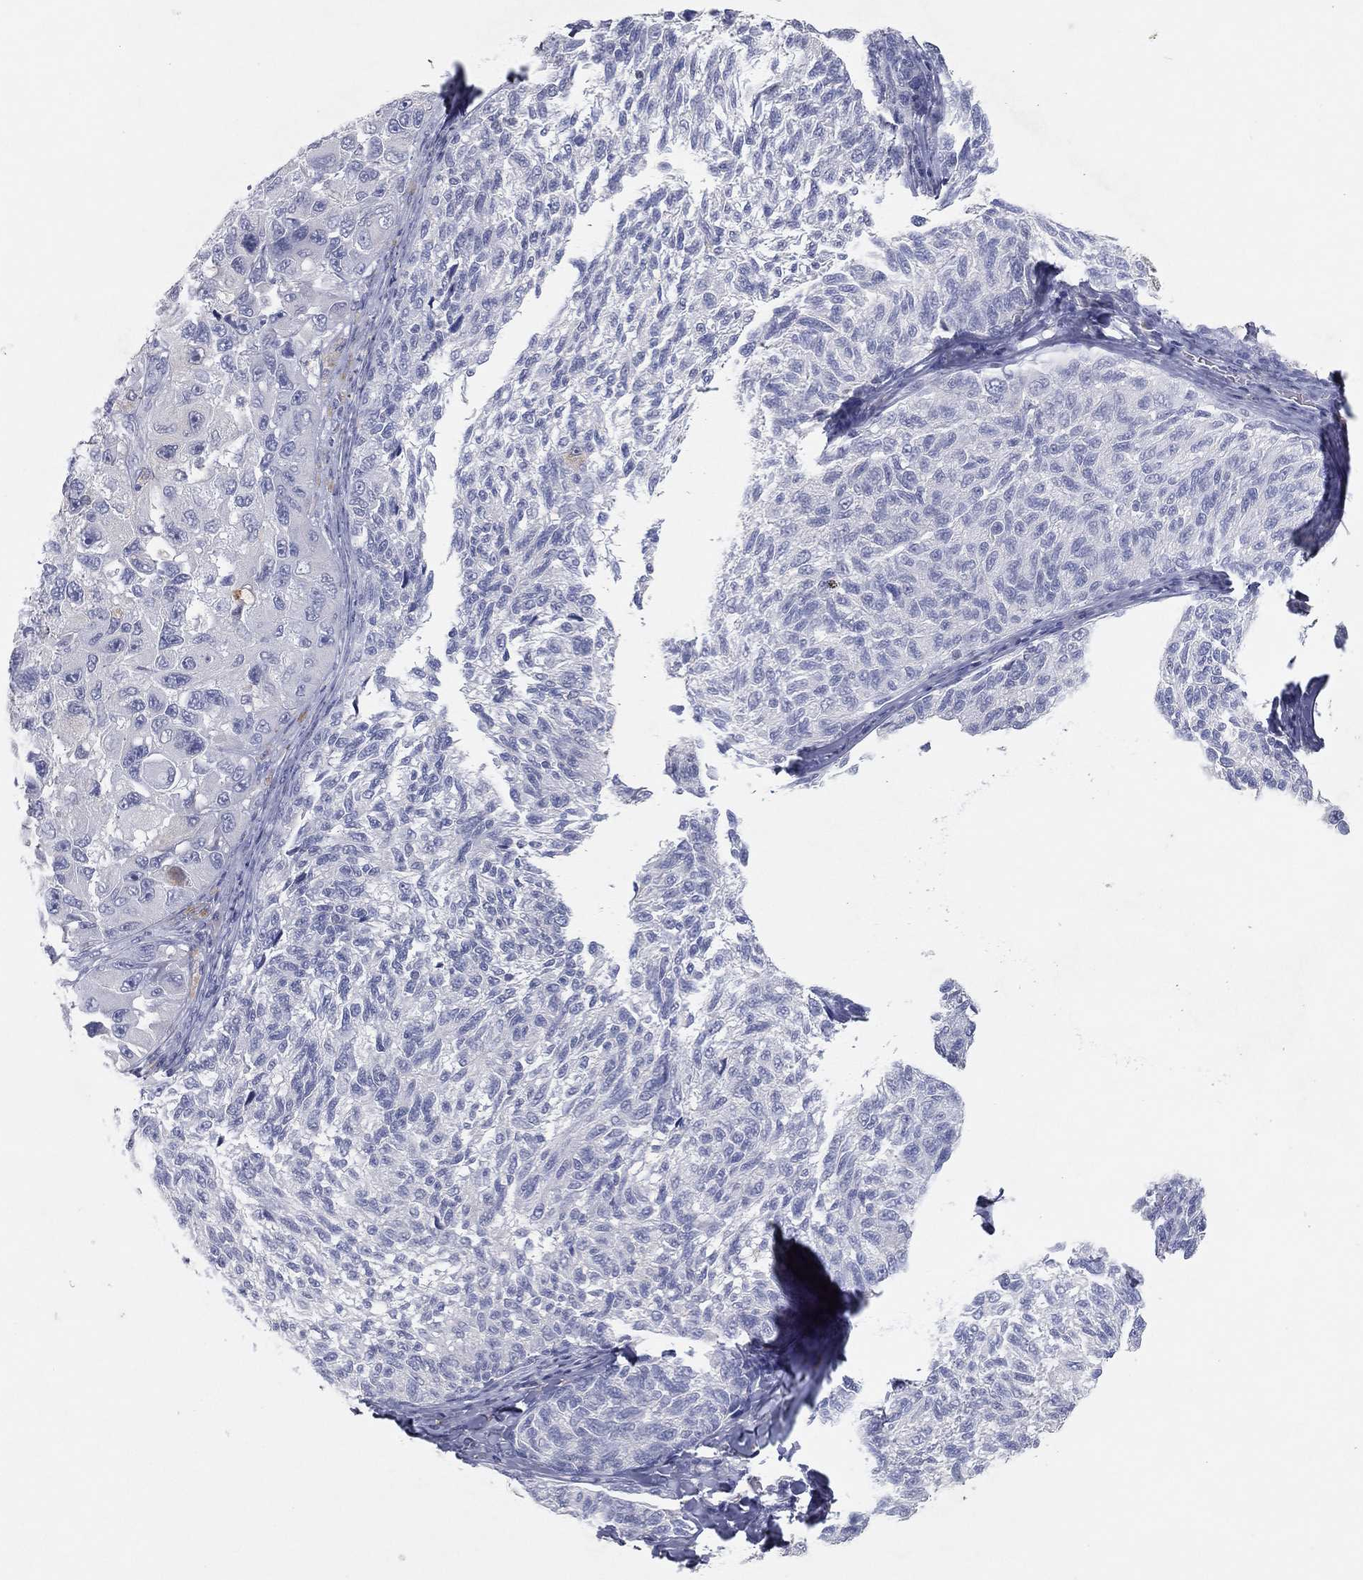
{"staining": {"intensity": "negative", "quantity": "none", "location": "none"}, "tissue": "melanoma", "cell_type": "Tumor cells", "image_type": "cancer", "snomed": [{"axis": "morphology", "description": "Malignant melanoma, NOS"}, {"axis": "topography", "description": "Skin"}], "caption": "DAB immunohistochemical staining of malignant melanoma shows no significant staining in tumor cells.", "gene": "CPT1B", "patient": {"sex": "female", "age": 73}}